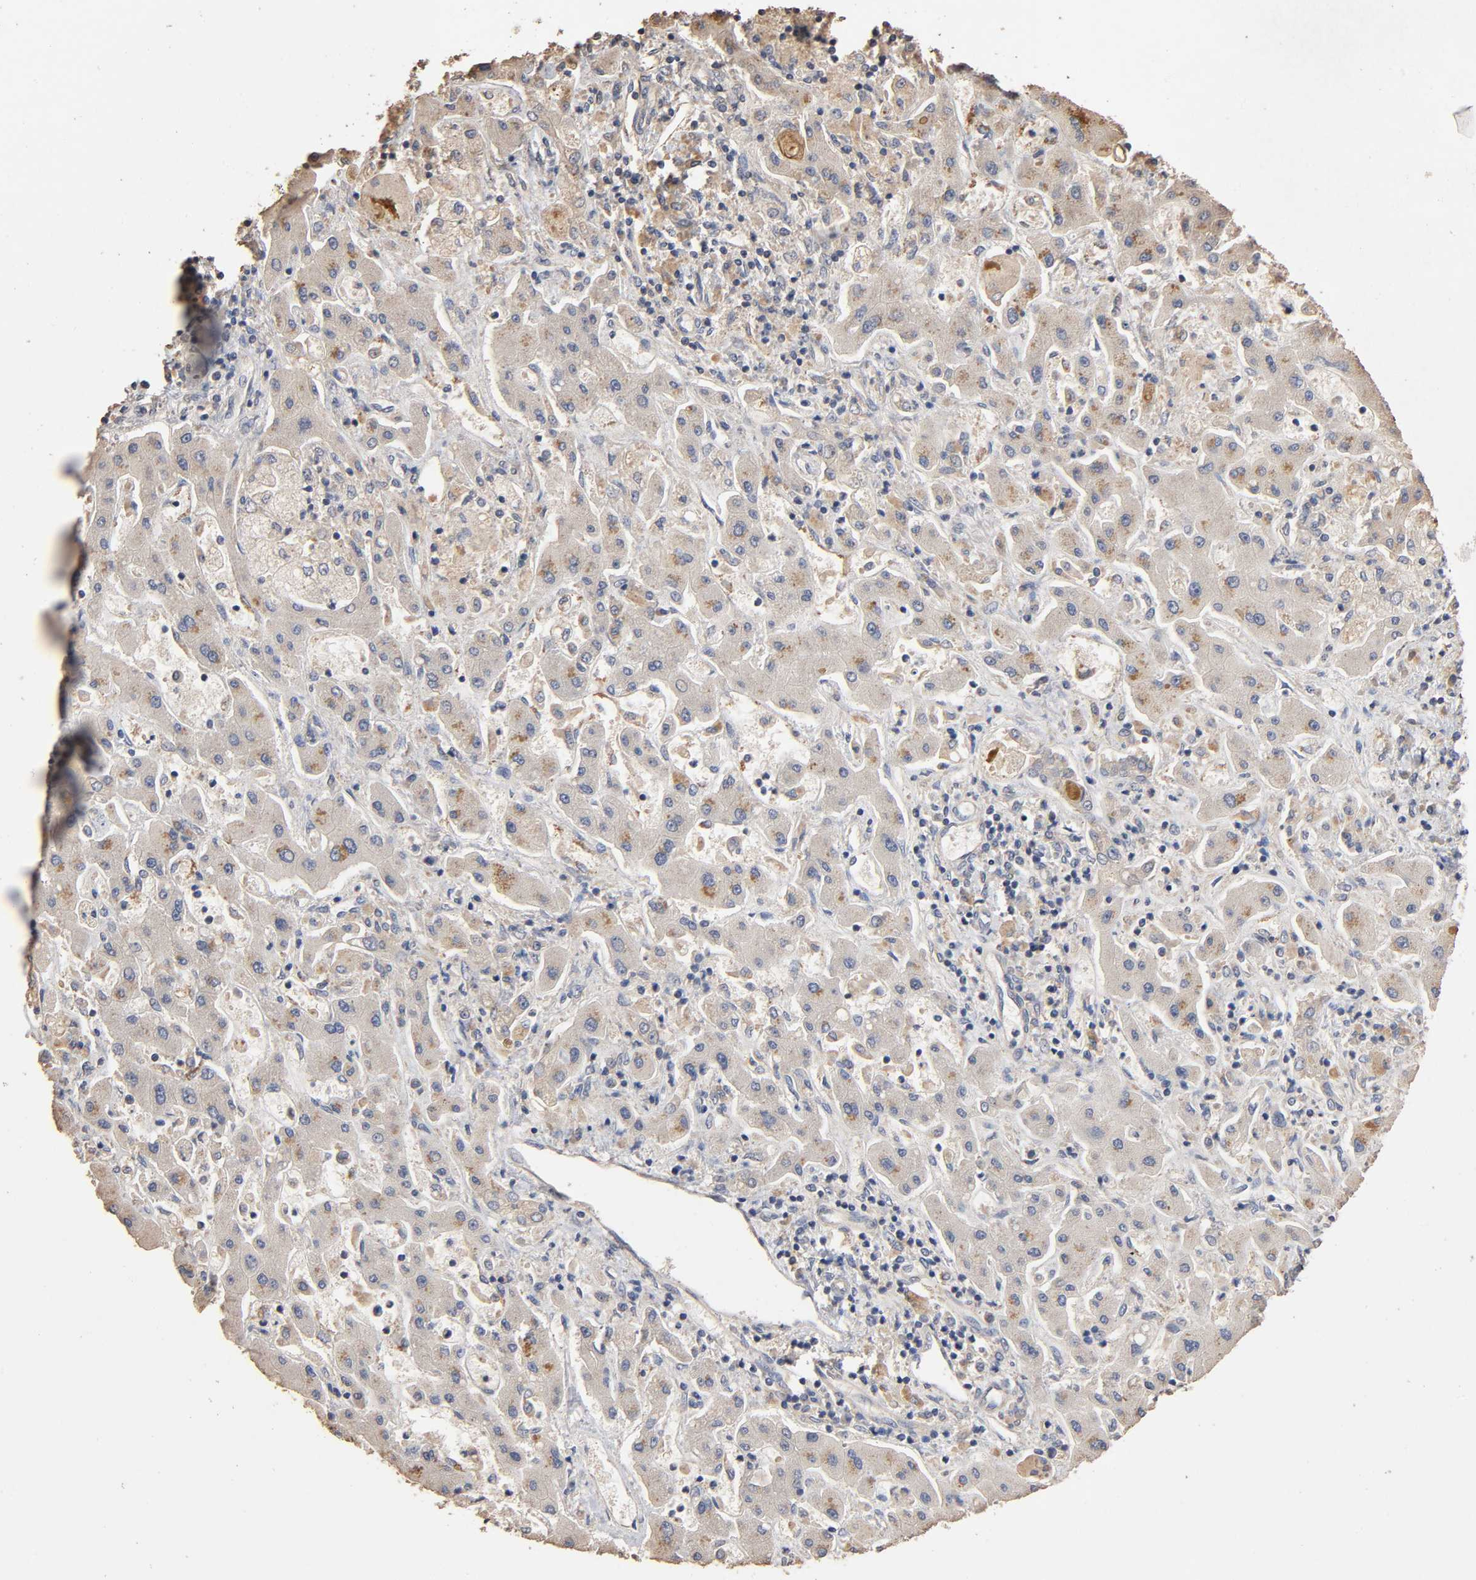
{"staining": {"intensity": "moderate", "quantity": "<25%", "location": "cytoplasmic/membranous"}, "tissue": "liver cancer", "cell_type": "Tumor cells", "image_type": "cancer", "snomed": [{"axis": "morphology", "description": "Cholangiocarcinoma"}, {"axis": "topography", "description": "Liver"}], "caption": "Immunohistochemical staining of human cholangiocarcinoma (liver) demonstrates moderate cytoplasmic/membranous protein expression in approximately <25% of tumor cells.", "gene": "ARHGEF7", "patient": {"sex": "male", "age": 50}}